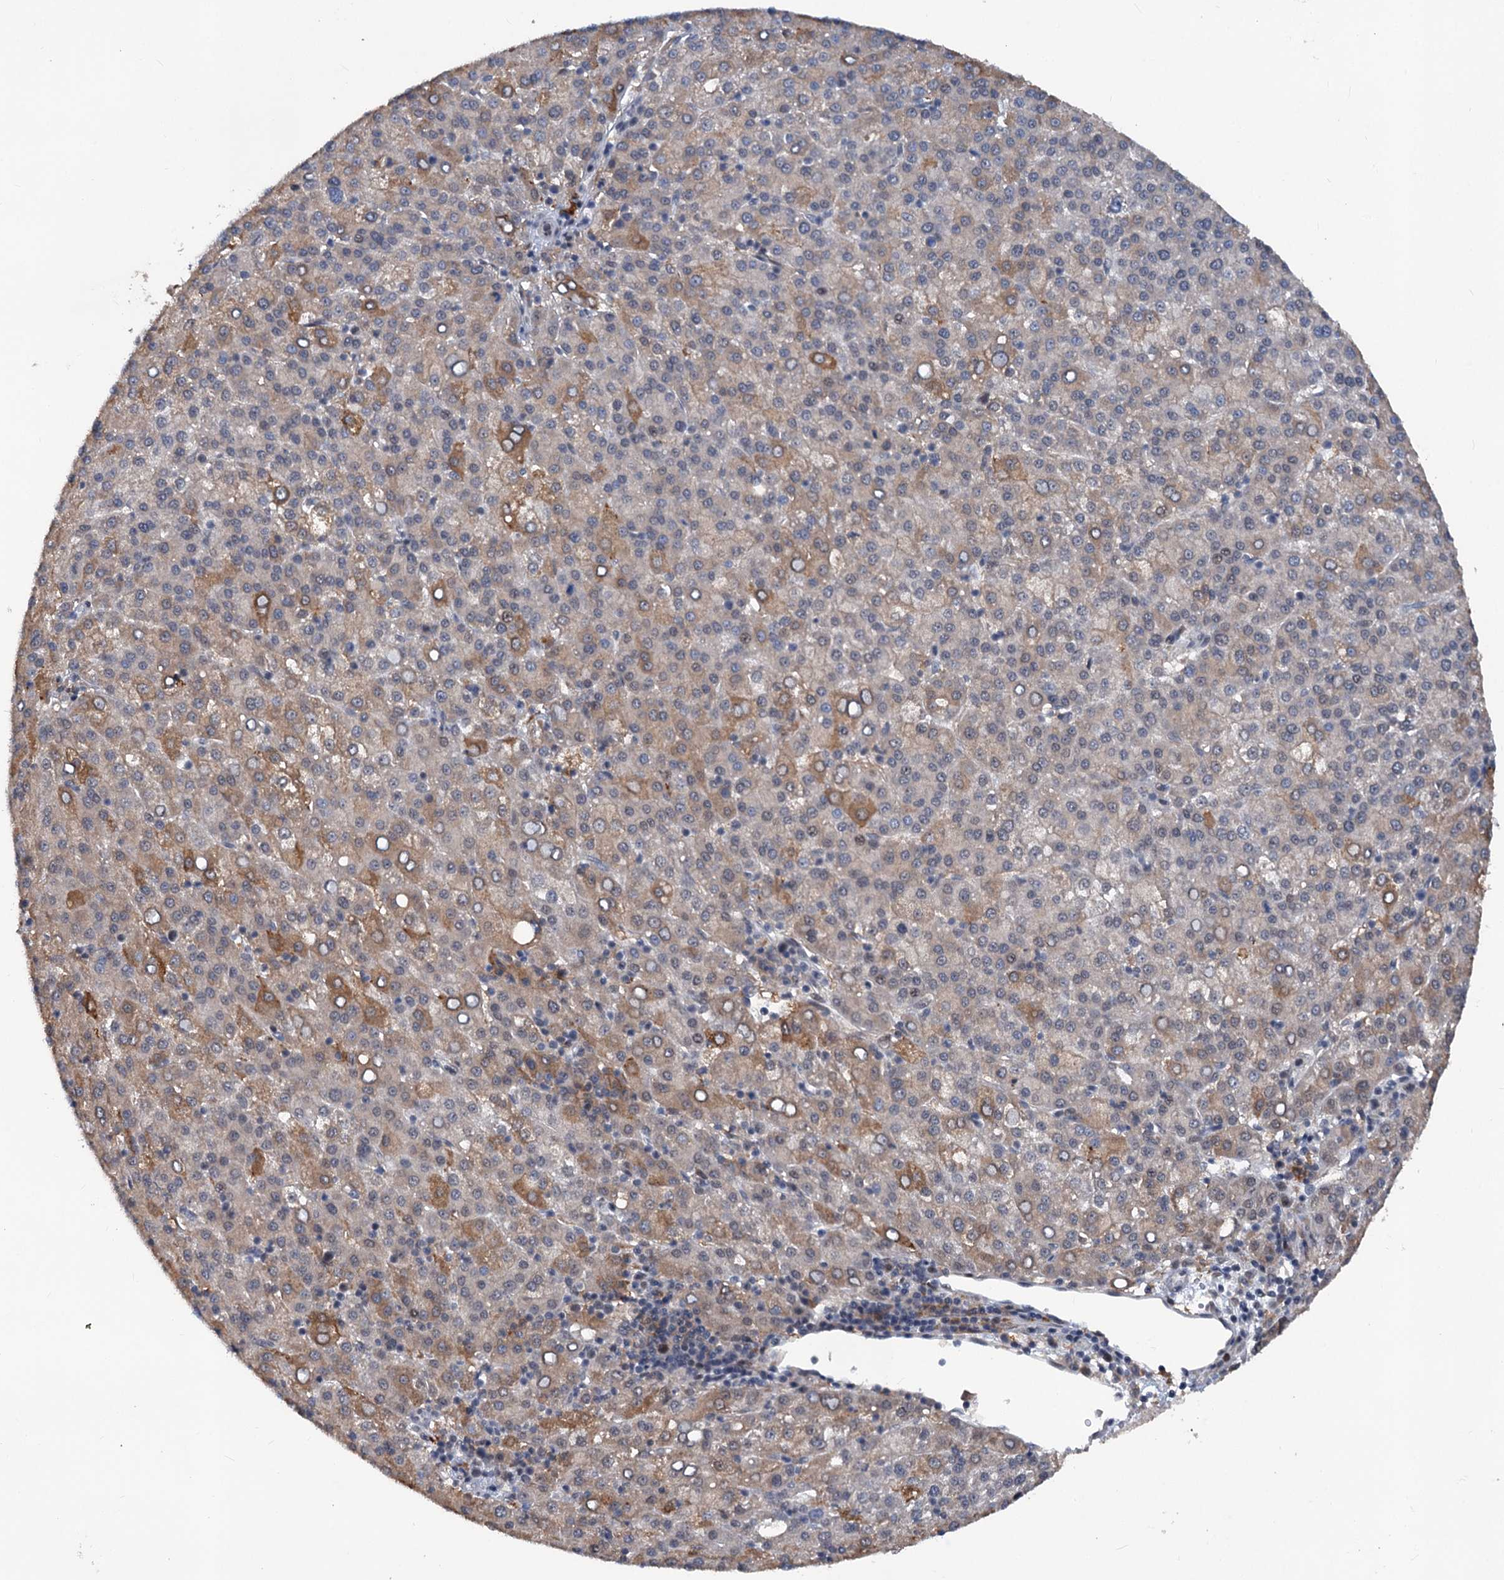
{"staining": {"intensity": "moderate", "quantity": "<25%", "location": "cytoplasmic/membranous"}, "tissue": "liver cancer", "cell_type": "Tumor cells", "image_type": "cancer", "snomed": [{"axis": "morphology", "description": "Carcinoma, Hepatocellular, NOS"}, {"axis": "topography", "description": "Liver"}], "caption": "Immunohistochemistry (IHC) of human liver cancer (hepatocellular carcinoma) demonstrates low levels of moderate cytoplasmic/membranous positivity in about <25% of tumor cells.", "gene": "PHF8", "patient": {"sex": "female", "age": 58}}